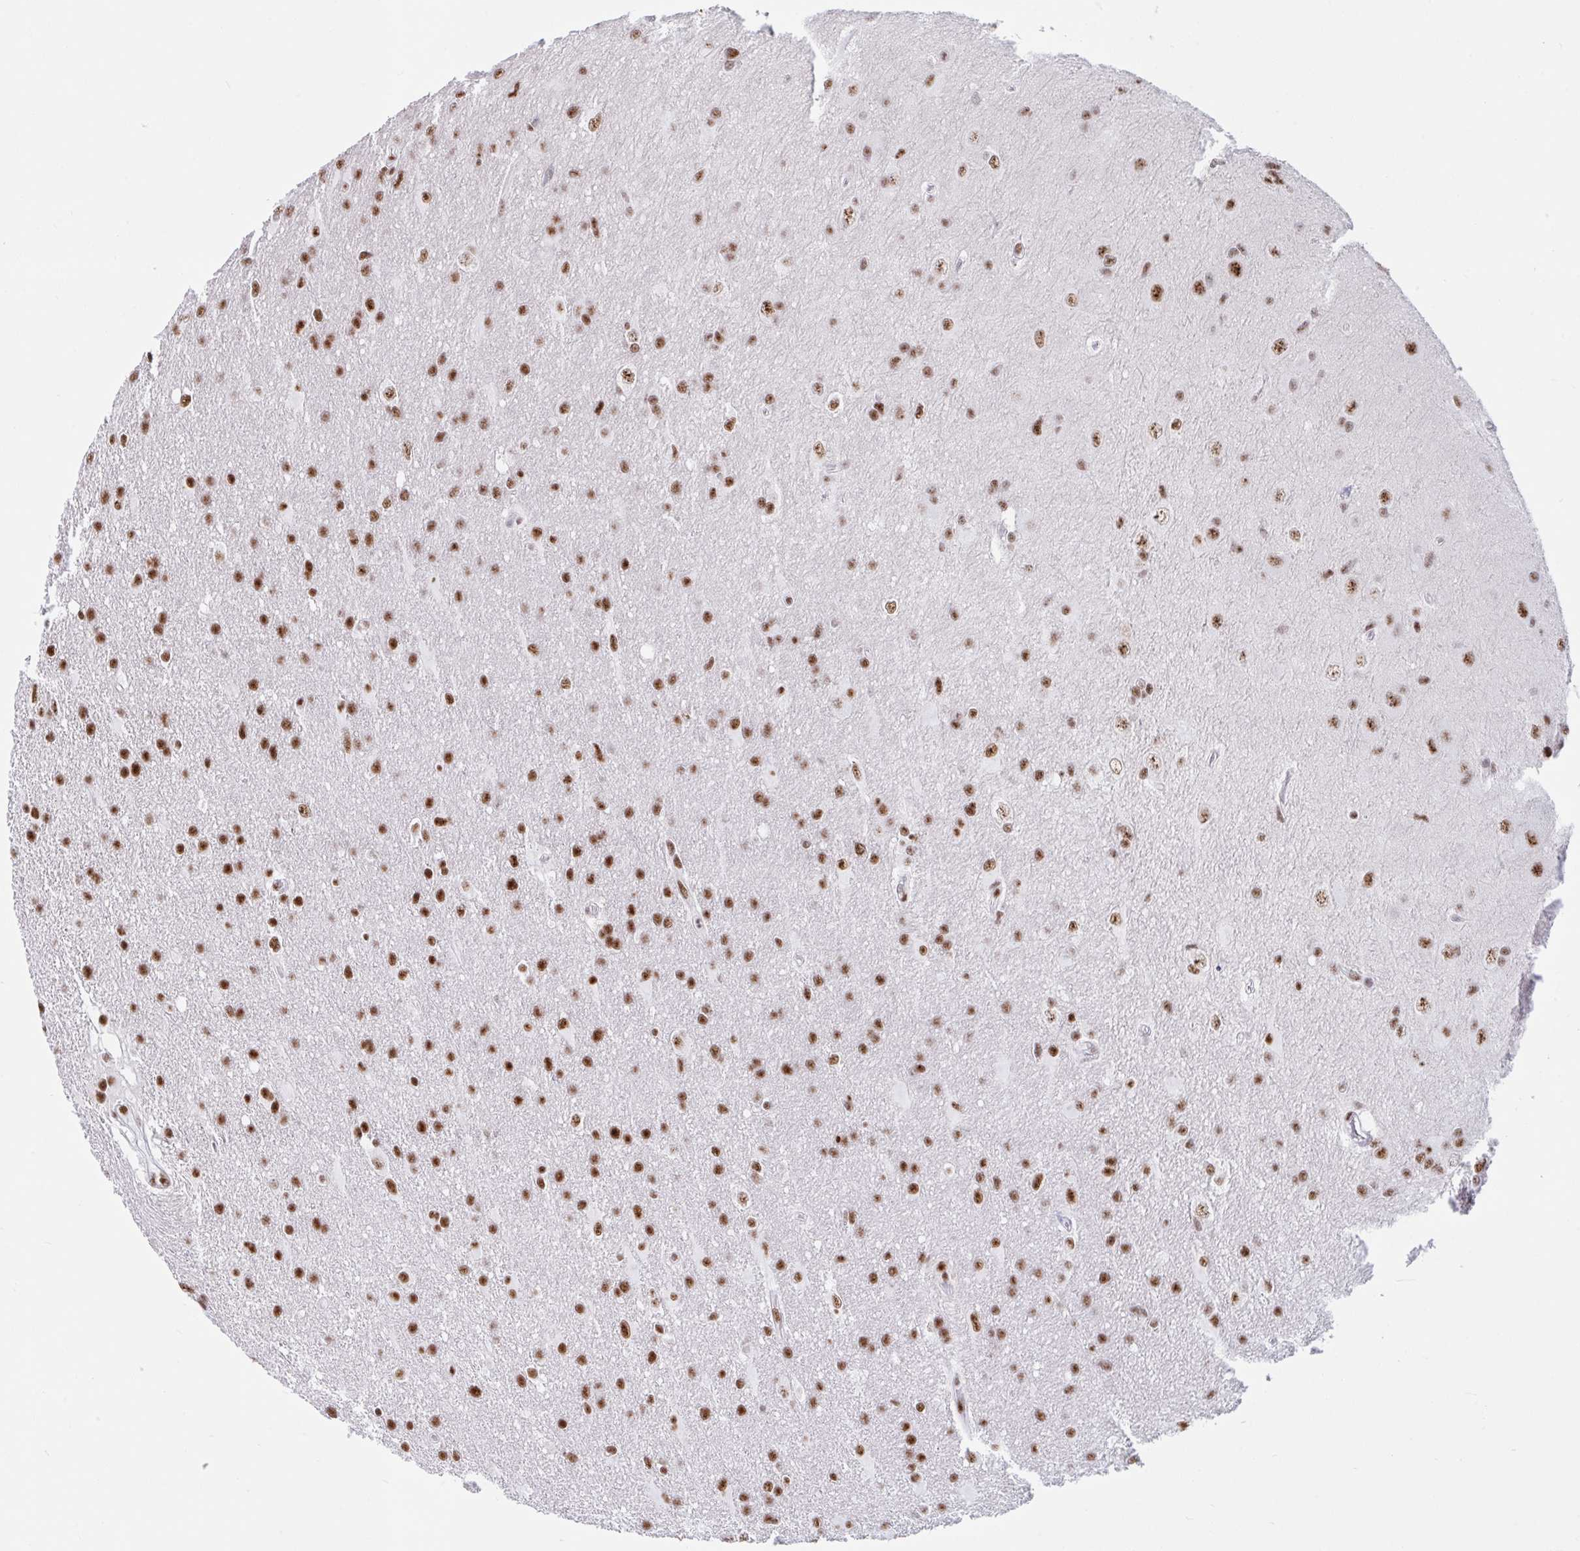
{"staining": {"intensity": "strong", "quantity": ">75%", "location": "nuclear"}, "tissue": "glioma", "cell_type": "Tumor cells", "image_type": "cancer", "snomed": [{"axis": "morphology", "description": "Glioma, malignant, High grade"}, {"axis": "topography", "description": "Brain"}], "caption": "Glioma stained for a protein exhibits strong nuclear positivity in tumor cells.", "gene": "IKZF2", "patient": {"sex": "male", "age": 53}}